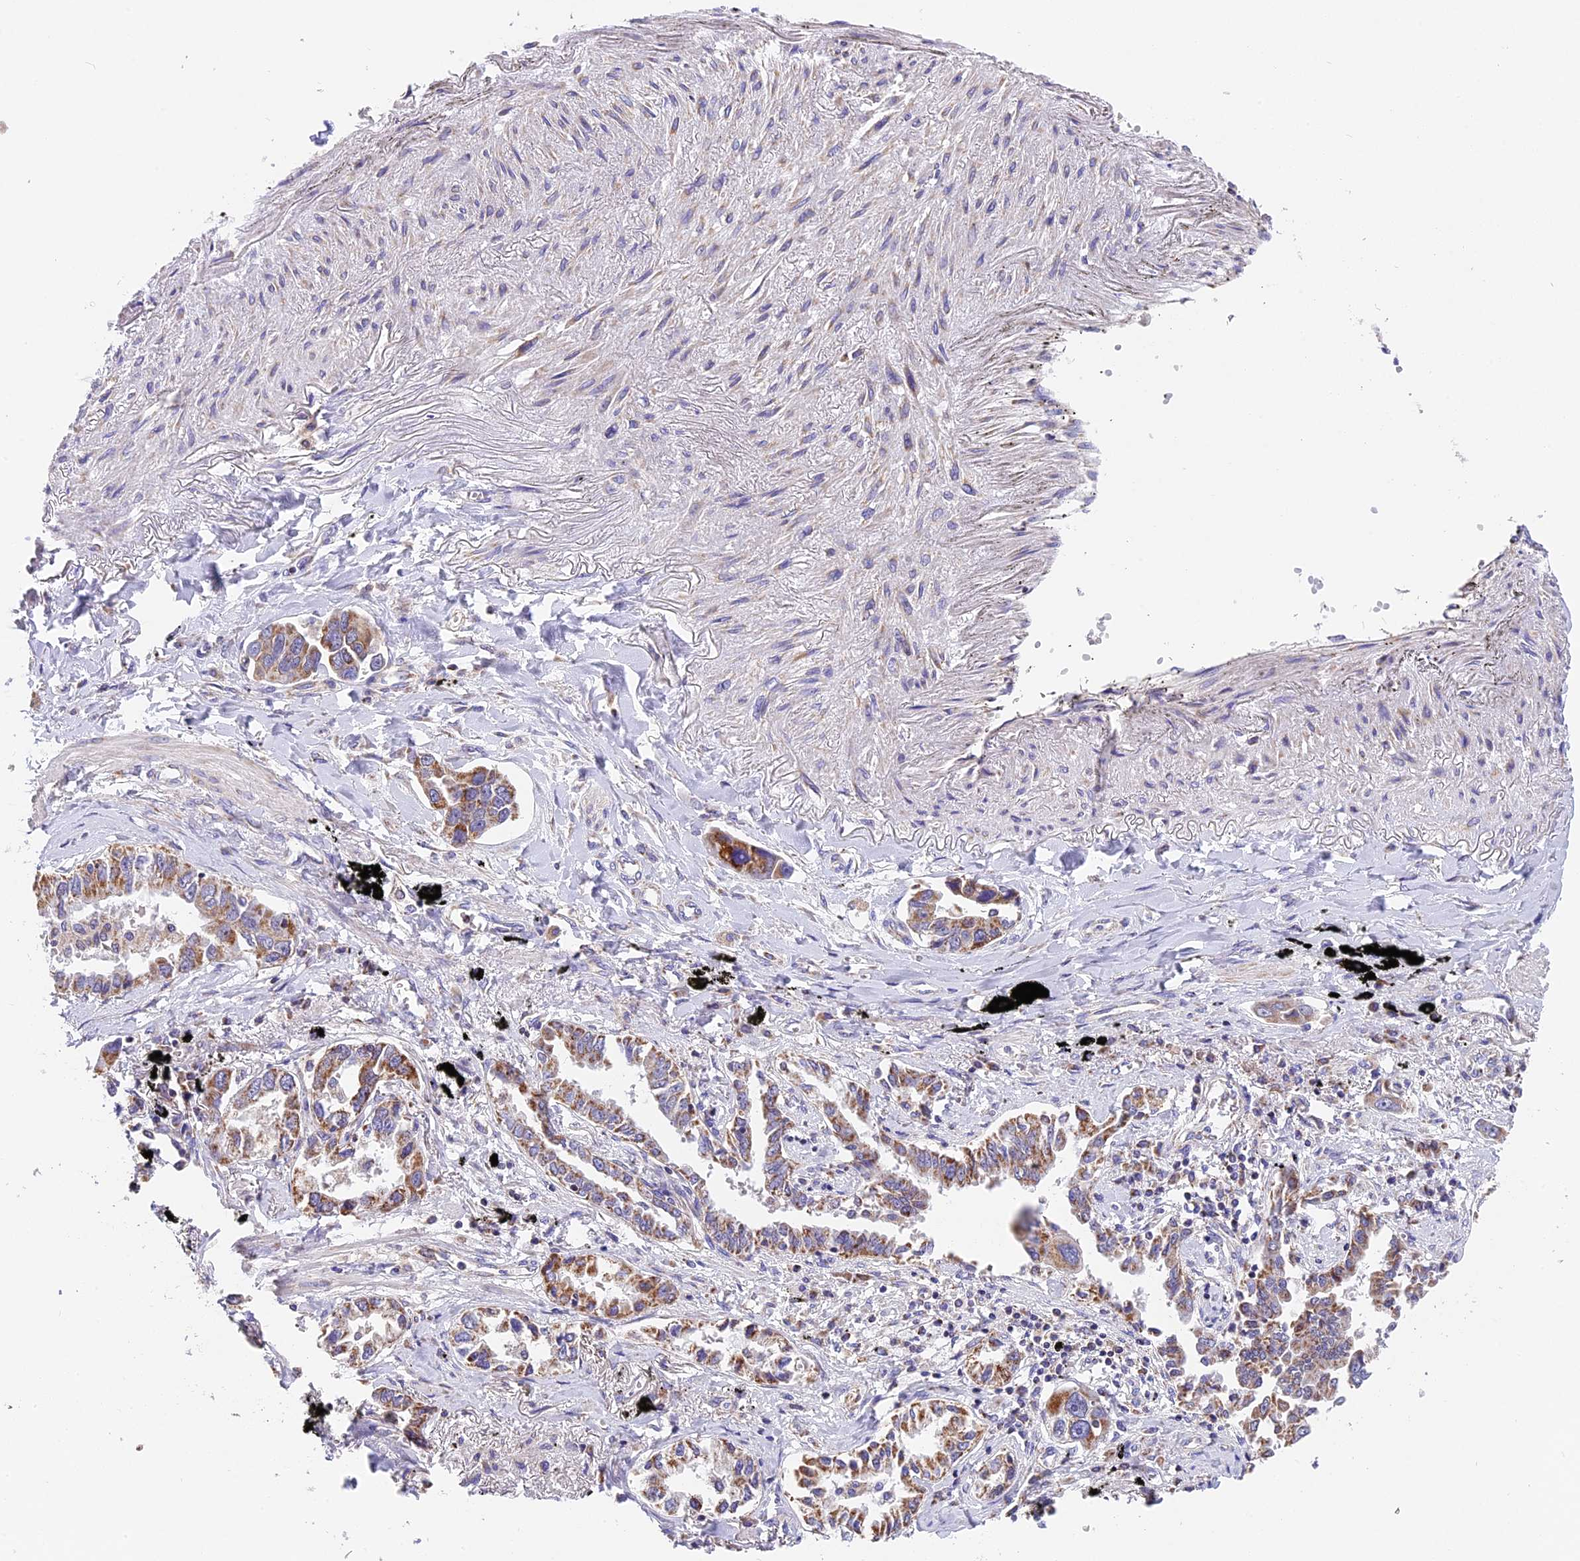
{"staining": {"intensity": "moderate", "quantity": ">75%", "location": "cytoplasmic/membranous"}, "tissue": "lung cancer", "cell_type": "Tumor cells", "image_type": "cancer", "snomed": [{"axis": "morphology", "description": "Adenocarcinoma, NOS"}, {"axis": "topography", "description": "Lung"}], "caption": "Immunohistochemical staining of lung cancer demonstrates medium levels of moderate cytoplasmic/membranous protein expression in about >75% of tumor cells. (DAB (3,3'-diaminobenzidine) = brown stain, brightfield microscopy at high magnification).", "gene": "MGME1", "patient": {"sex": "male", "age": 67}}